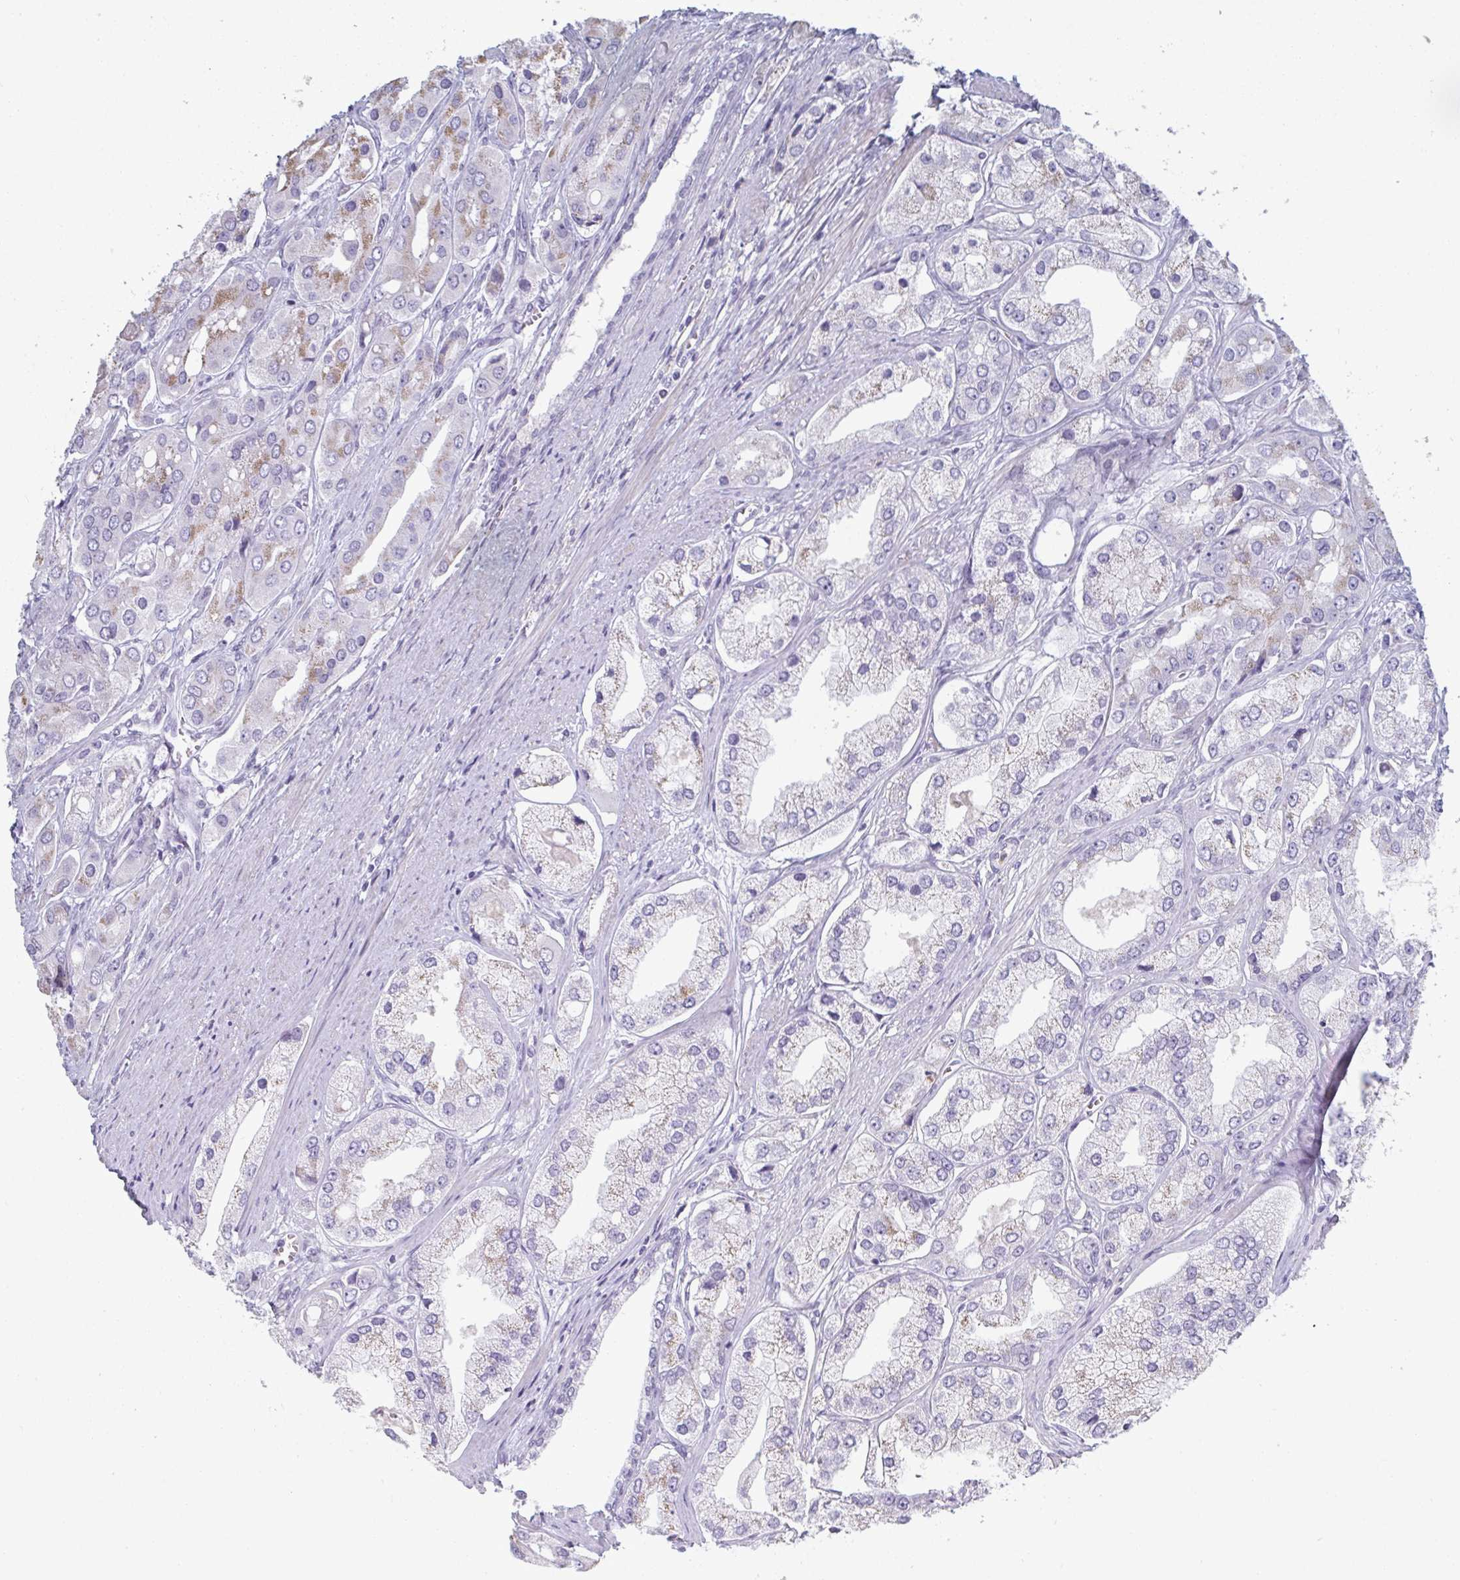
{"staining": {"intensity": "weak", "quantity": "25%-75%", "location": "cytoplasmic/membranous"}, "tissue": "prostate cancer", "cell_type": "Tumor cells", "image_type": "cancer", "snomed": [{"axis": "morphology", "description": "Adenocarcinoma, Low grade"}, {"axis": "topography", "description": "Prostate"}], "caption": "DAB immunohistochemical staining of human prostate cancer shows weak cytoplasmic/membranous protein positivity in approximately 25%-75% of tumor cells.", "gene": "A1CF", "patient": {"sex": "male", "age": 69}}